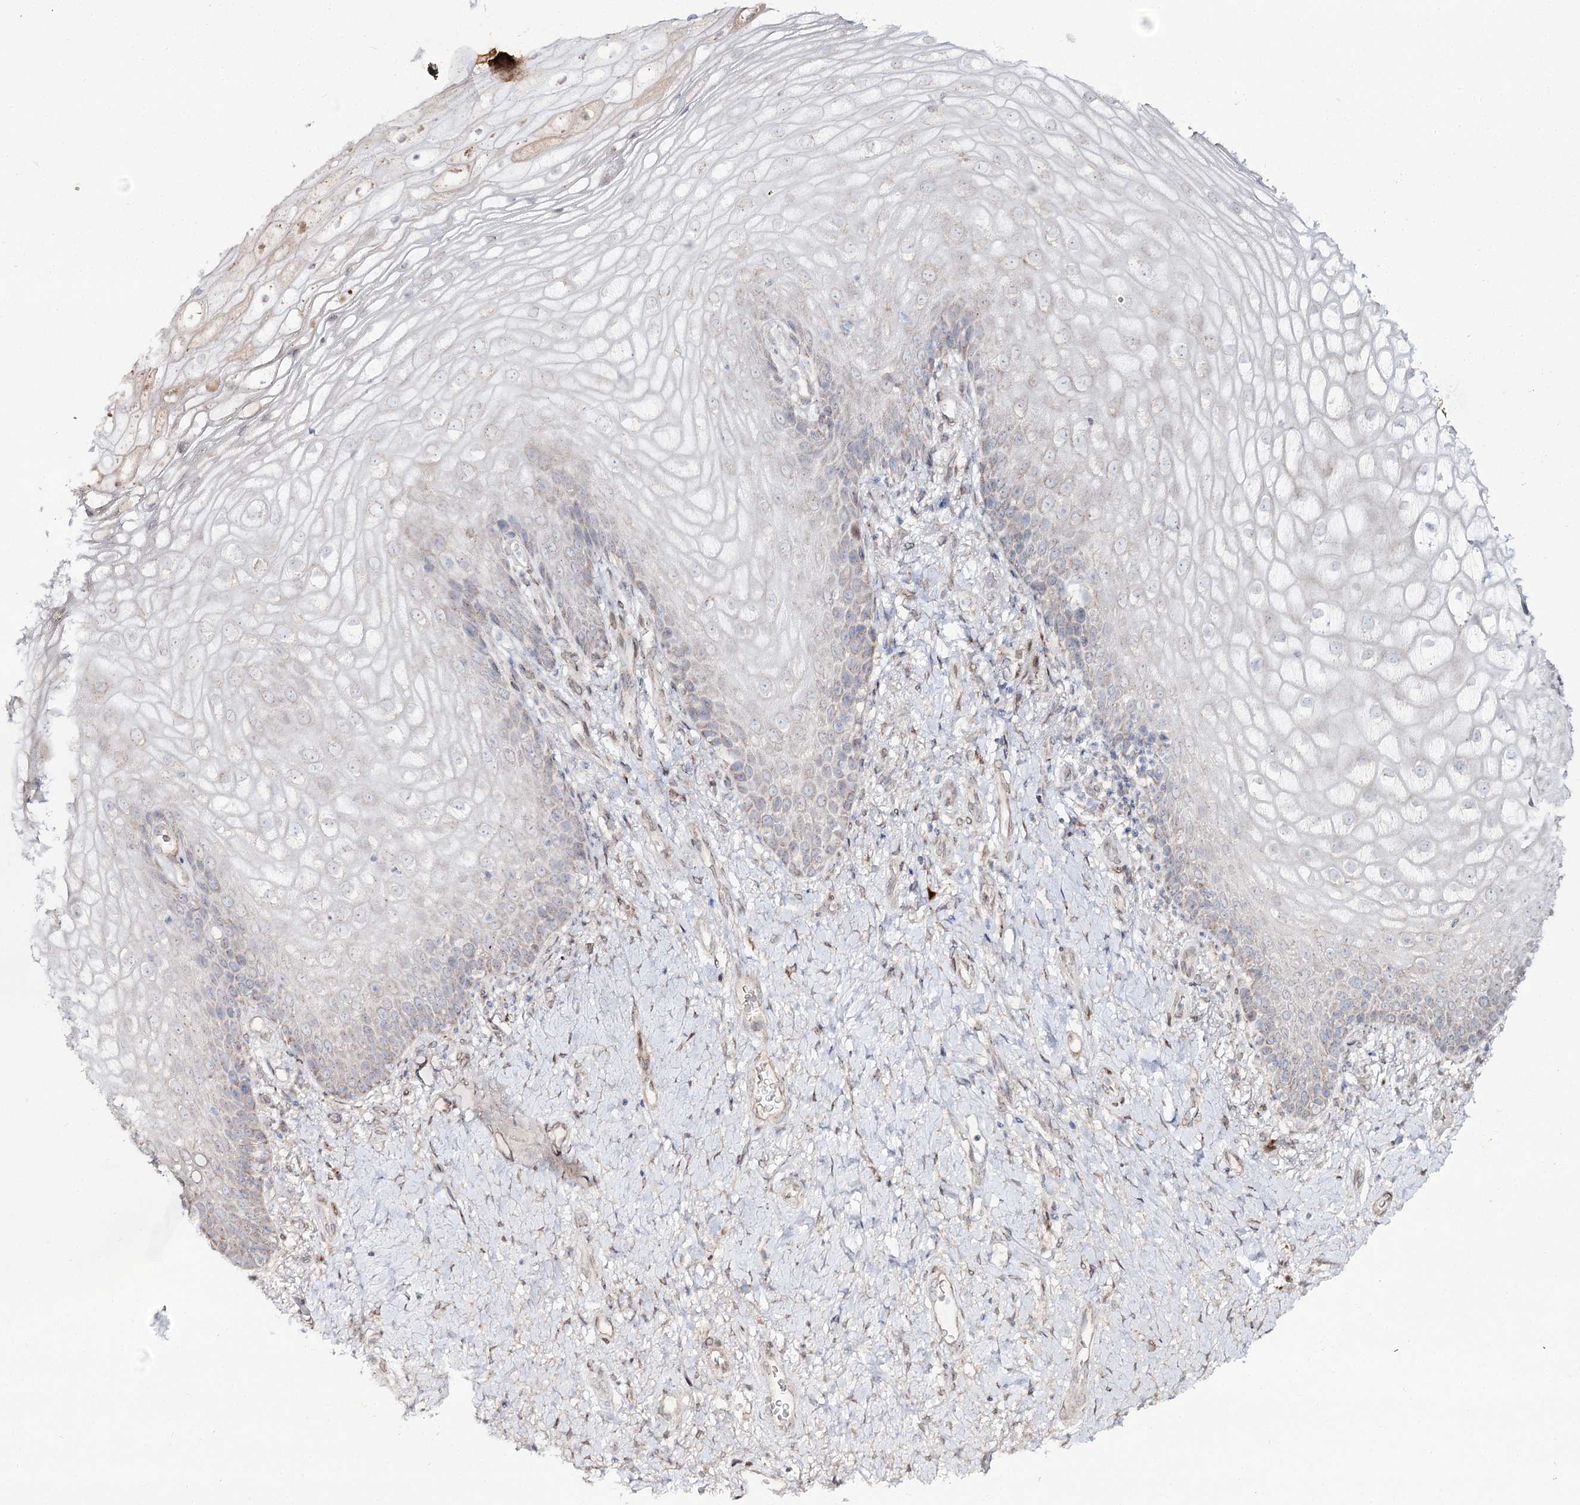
{"staining": {"intensity": "weak", "quantity": "<25%", "location": "cytoplasmic/membranous"}, "tissue": "vagina", "cell_type": "Squamous epithelial cells", "image_type": "normal", "snomed": [{"axis": "morphology", "description": "Normal tissue, NOS"}, {"axis": "topography", "description": "Vagina"}], "caption": "Immunohistochemical staining of unremarkable human vagina shows no significant positivity in squamous epithelial cells. Nuclei are stained in blue.", "gene": "C11orf80", "patient": {"sex": "female", "age": 60}}